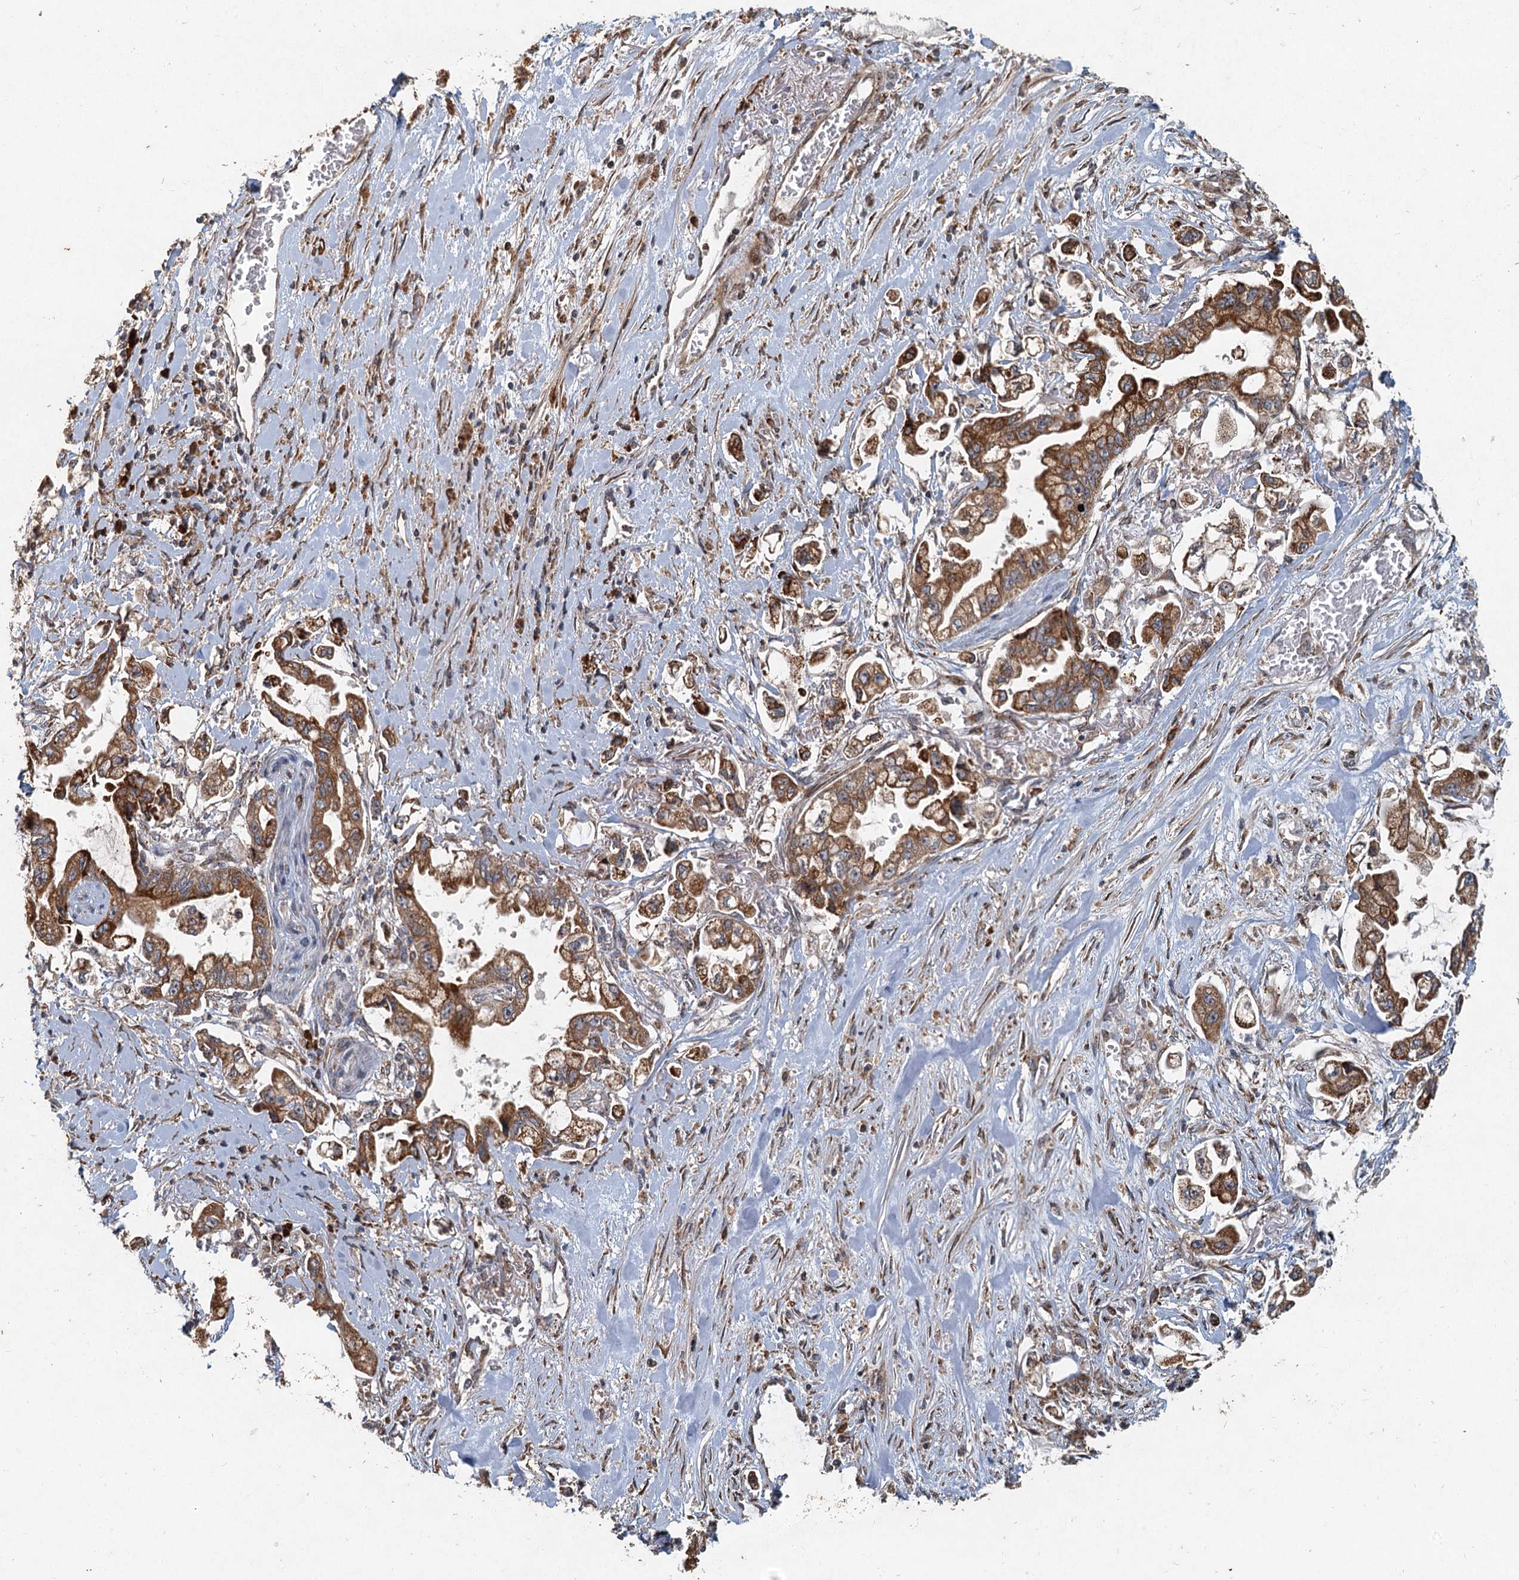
{"staining": {"intensity": "moderate", "quantity": ">75%", "location": "cytoplasmic/membranous"}, "tissue": "stomach cancer", "cell_type": "Tumor cells", "image_type": "cancer", "snomed": [{"axis": "morphology", "description": "Adenocarcinoma, NOS"}, {"axis": "topography", "description": "Stomach"}], "caption": "Adenocarcinoma (stomach) stained for a protein displays moderate cytoplasmic/membranous positivity in tumor cells.", "gene": "SRPX2", "patient": {"sex": "male", "age": 62}}